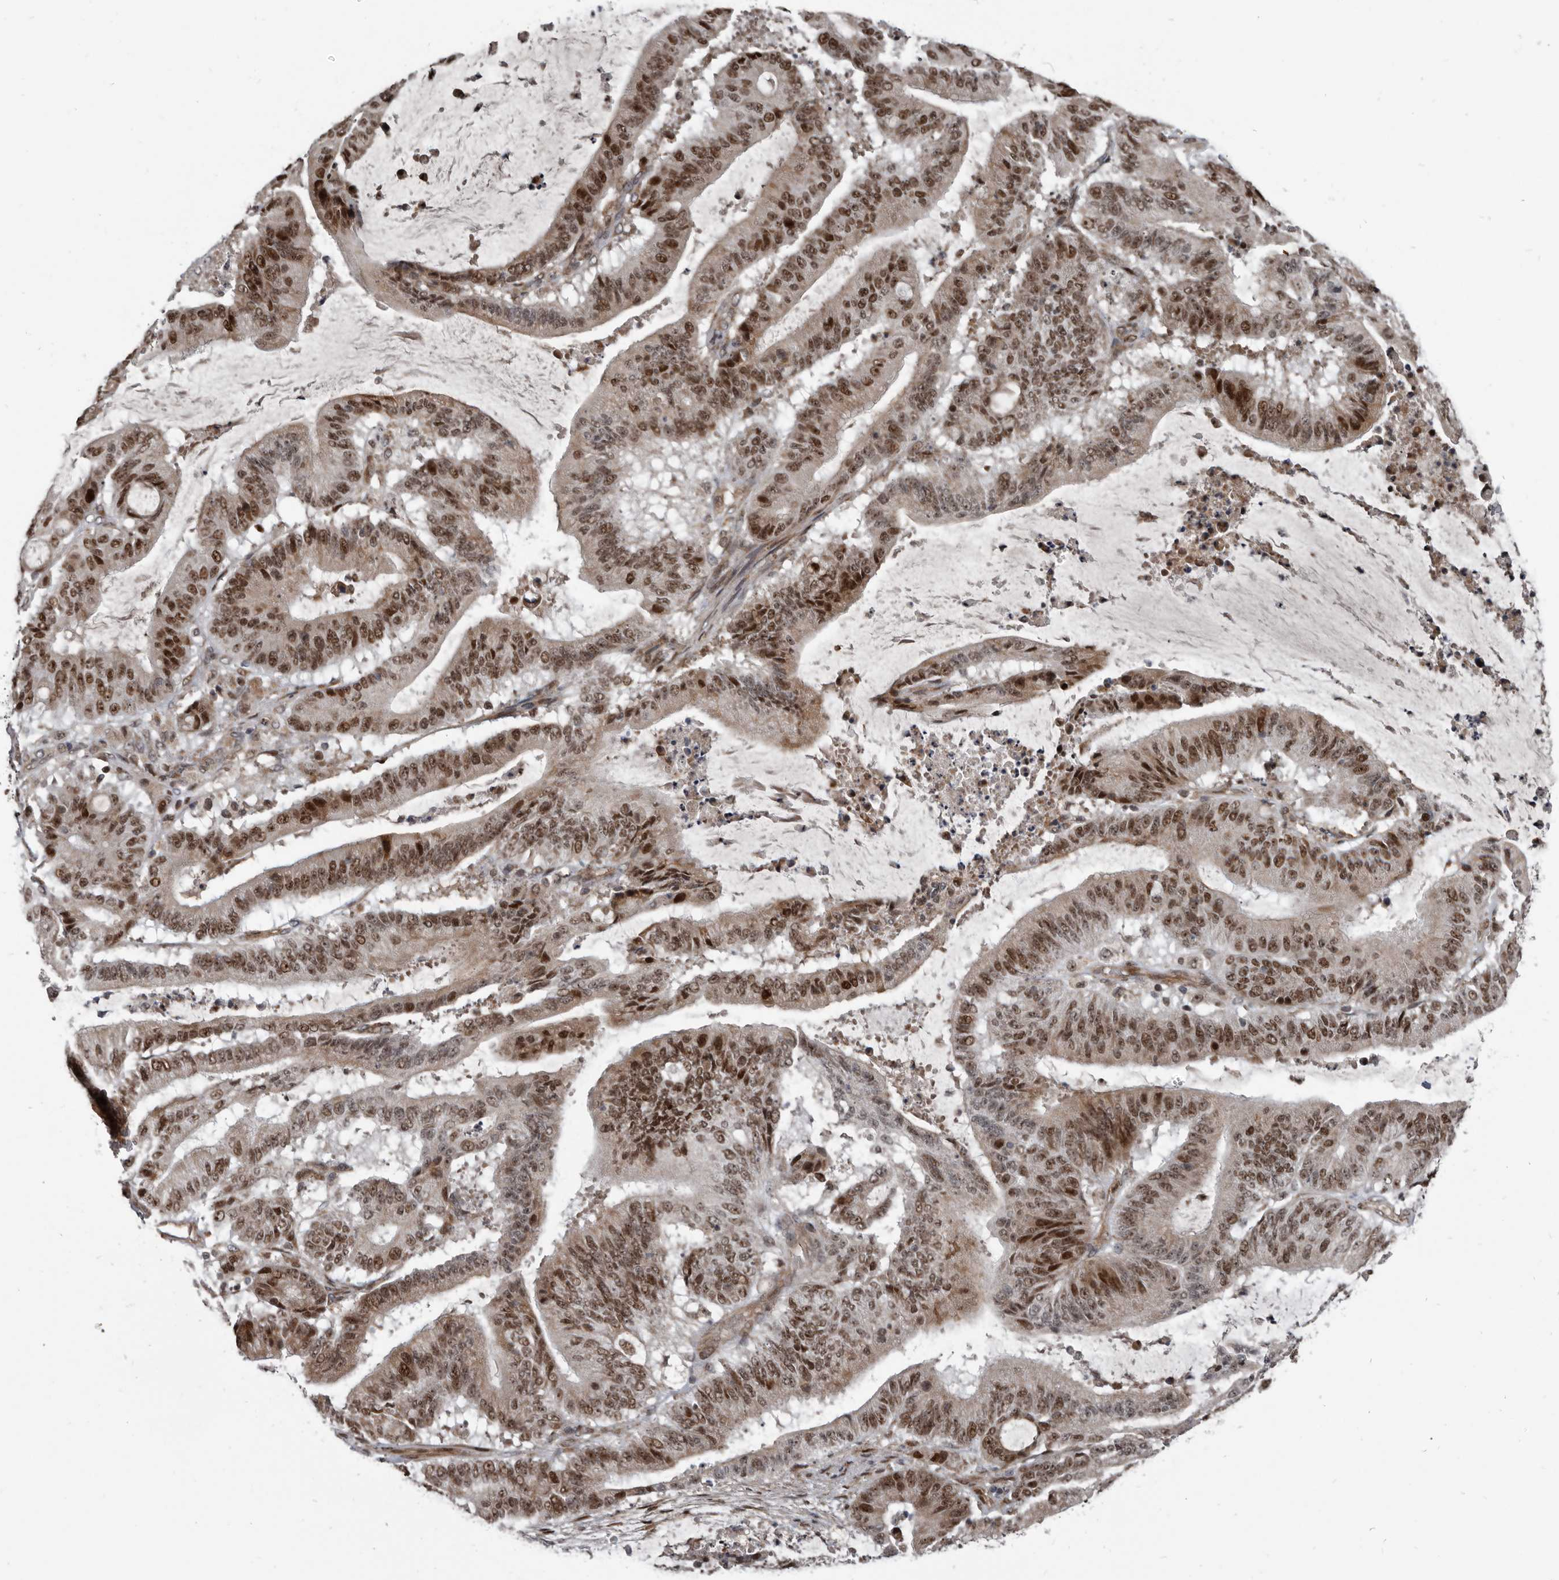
{"staining": {"intensity": "moderate", "quantity": ">75%", "location": "cytoplasmic/membranous,nuclear"}, "tissue": "liver cancer", "cell_type": "Tumor cells", "image_type": "cancer", "snomed": [{"axis": "morphology", "description": "Normal tissue, NOS"}, {"axis": "morphology", "description": "Cholangiocarcinoma"}, {"axis": "topography", "description": "Liver"}, {"axis": "topography", "description": "Peripheral nerve tissue"}], "caption": "Immunohistochemistry of liver cancer reveals medium levels of moderate cytoplasmic/membranous and nuclear positivity in about >75% of tumor cells.", "gene": "CHD1L", "patient": {"sex": "female", "age": 73}}